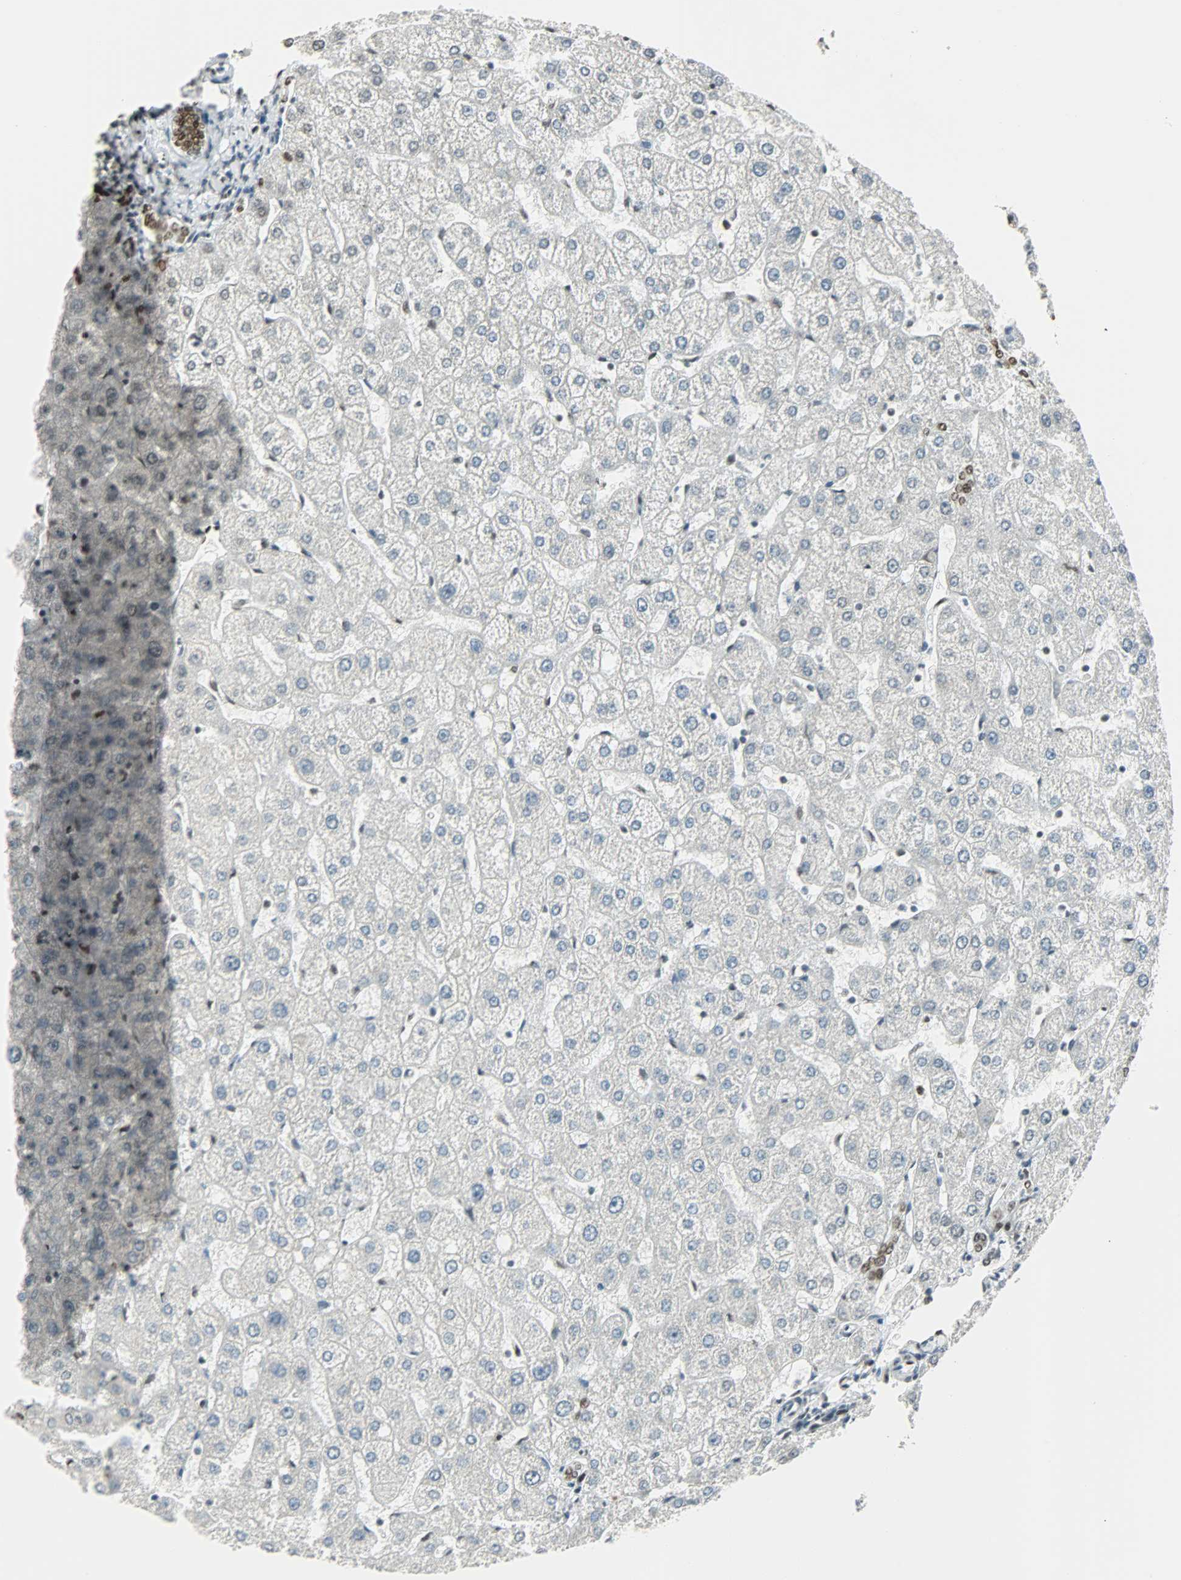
{"staining": {"intensity": "strong", "quantity": ">75%", "location": "nuclear"}, "tissue": "liver", "cell_type": "Cholangiocytes", "image_type": "normal", "snomed": [{"axis": "morphology", "description": "Normal tissue, NOS"}, {"axis": "topography", "description": "Liver"}], "caption": "Cholangiocytes show high levels of strong nuclear expression in about >75% of cells in normal human liver.", "gene": "MYEF2", "patient": {"sex": "male", "age": 67}}